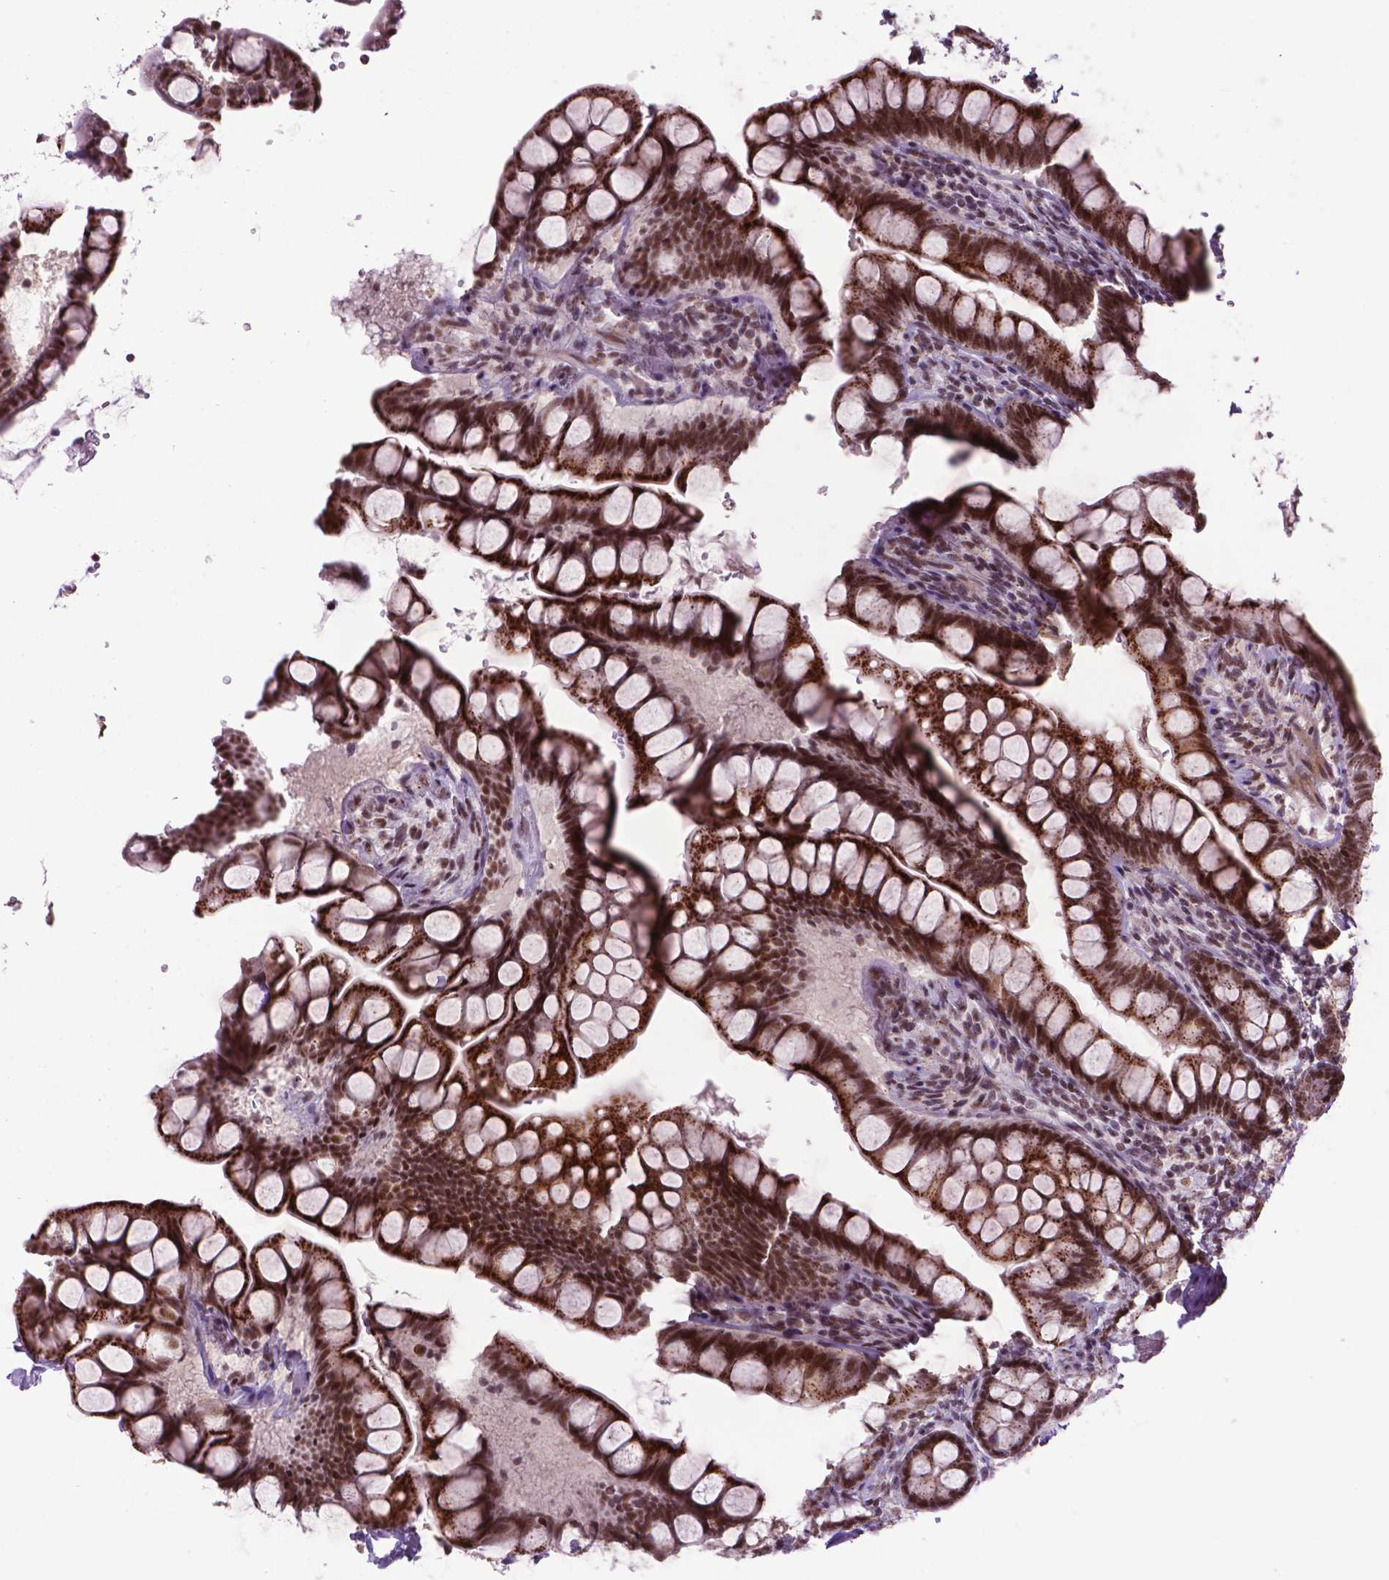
{"staining": {"intensity": "strong", "quantity": ">75%", "location": "cytoplasmic/membranous,nuclear"}, "tissue": "small intestine", "cell_type": "Glandular cells", "image_type": "normal", "snomed": [{"axis": "morphology", "description": "Normal tissue, NOS"}, {"axis": "topography", "description": "Small intestine"}], "caption": "A high-resolution photomicrograph shows IHC staining of benign small intestine, which reveals strong cytoplasmic/membranous,nuclear staining in about >75% of glandular cells.", "gene": "EAF1", "patient": {"sex": "male", "age": 70}}